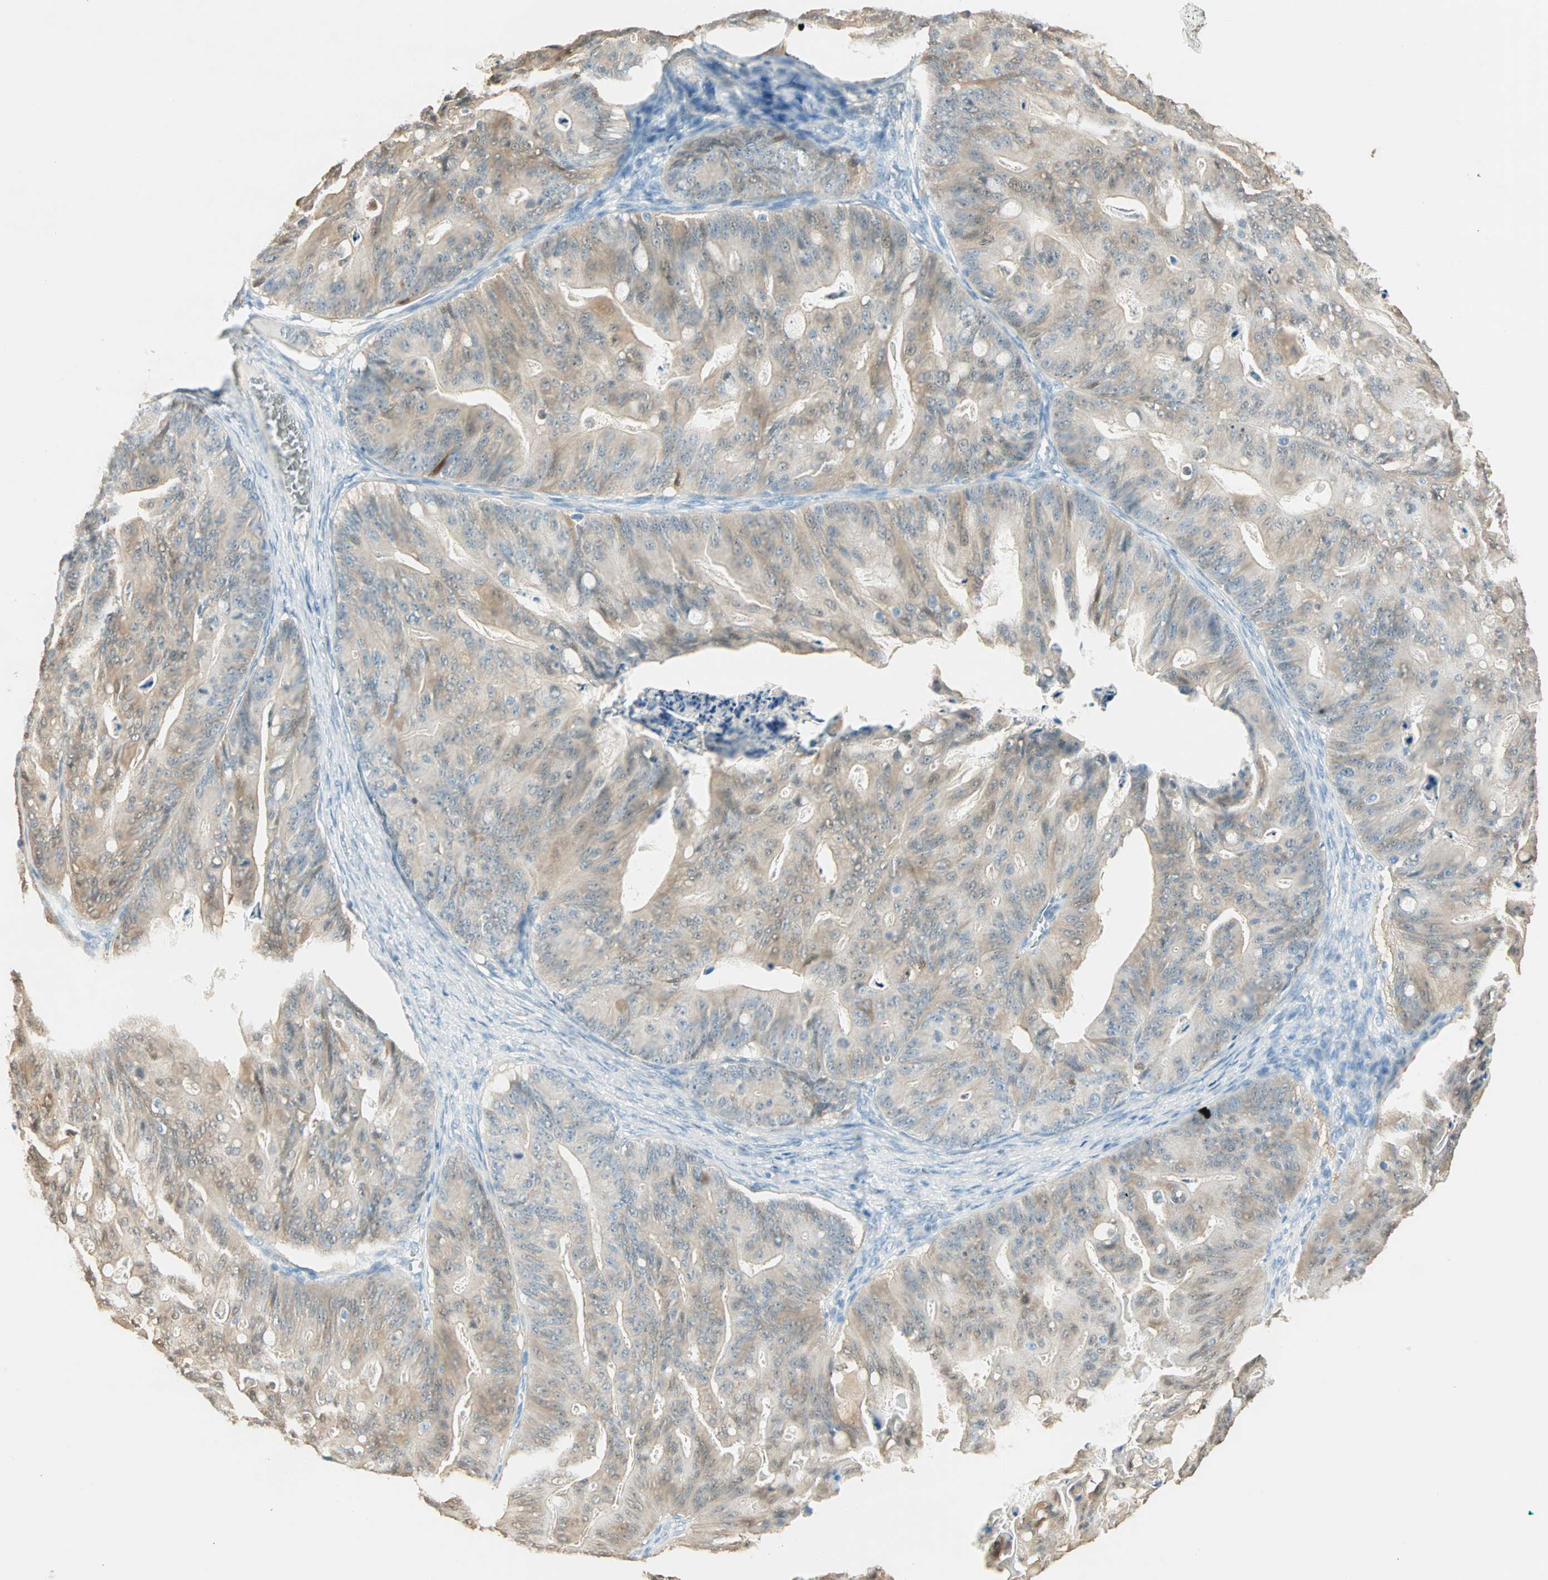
{"staining": {"intensity": "moderate", "quantity": ">75%", "location": "cytoplasmic/membranous,nuclear"}, "tissue": "ovarian cancer", "cell_type": "Tumor cells", "image_type": "cancer", "snomed": [{"axis": "morphology", "description": "Cystadenocarcinoma, mucinous, NOS"}, {"axis": "topography", "description": "Ovary"}], "caption": "Protein staining of ovarian mucinous cystadenocarcinoma tissue displays moderate cytoplasmic/membranous and nuclear staining in approximately >75% of tumor cells.", "gene": "S100A1", "patient": {"sex": "female", "age": 36}}